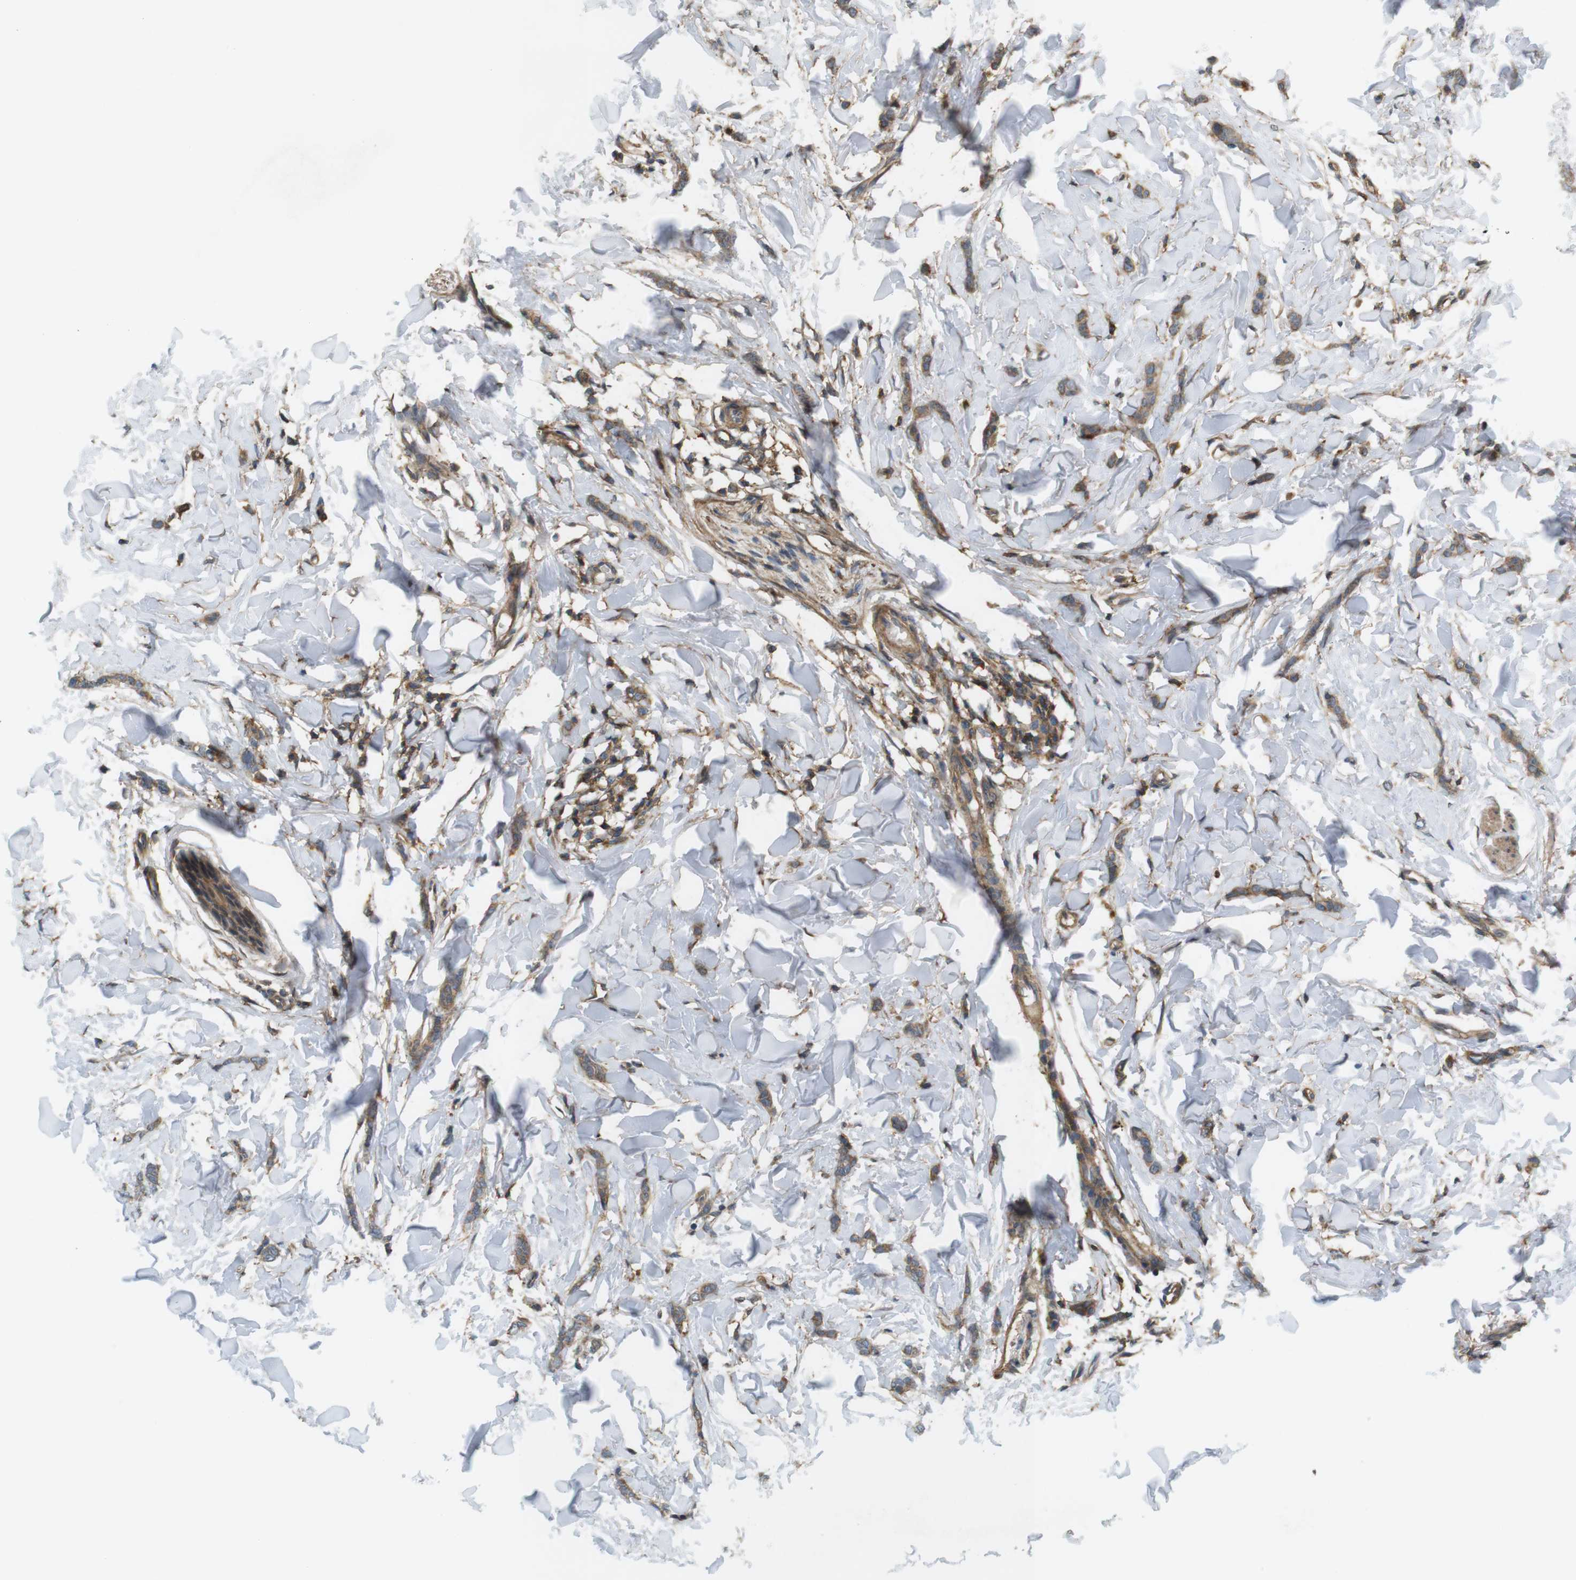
{"staining": {"intensity": "moderate", "quantity": ">75%", "location": "cytoplasmic/membranous"}, "tissue": "breast cancer", "cell_type": "Tumor cells", "image_type": "cancer", "snomed": [{"axis": "morphology", "description": "Lobular carcinoma"}, {"axis": "topography", "description": "Skin"}, {"axis": "topography", "description": "Breast"}], "caption": "Immunohistochemistry histopathology image of neoplastic tissue: human breast lobular carcinoma stained using immunohistochemistry (IHC) exhibits medium levels of moderate protein expression localized specifically in the cytoplasmic/membranous of tumor cells, appearing as a cytoplasmic/membranous brown color.", "gene": "DDAH2", "patient": {"sex": "female", "age": 46}}